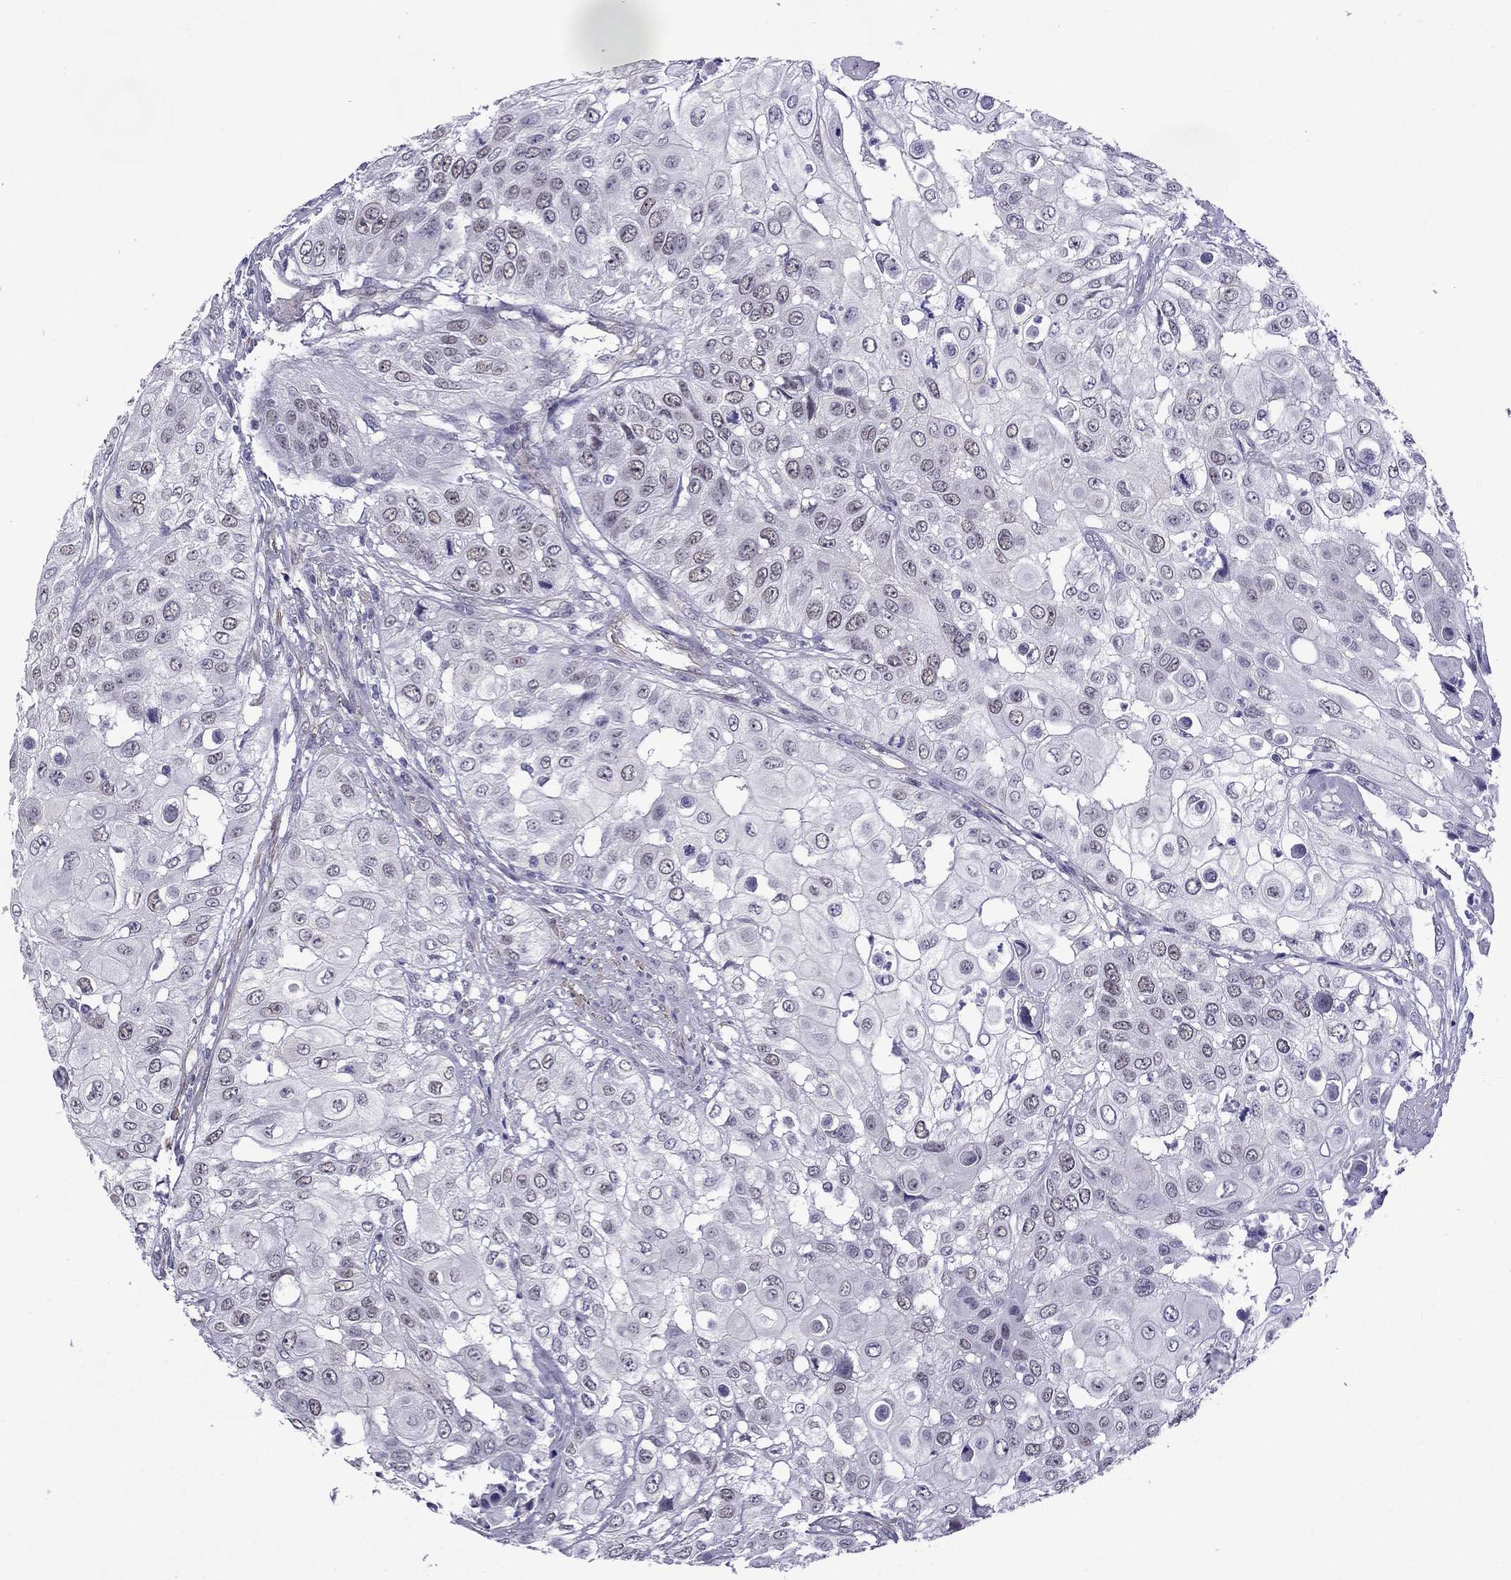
{"staining": {"intensity": "negative", "quantity": "none", "location": "none"}, "tissue": "urothelial cancer", "cell_type": "Tumor cells", "image_type": "cancer", "snomed": [{"axis": "morphology", "description": "Urothelial carcinoma, High grade"}, {"axis": "topography", "description": "Urinary bladder"}], "caption": "Tumor cells show no significant protein positivity in urothelial carcinoma (high-grade).", "gene": "CHRNA5", "patient": {"sex": "female", "age": 79}}